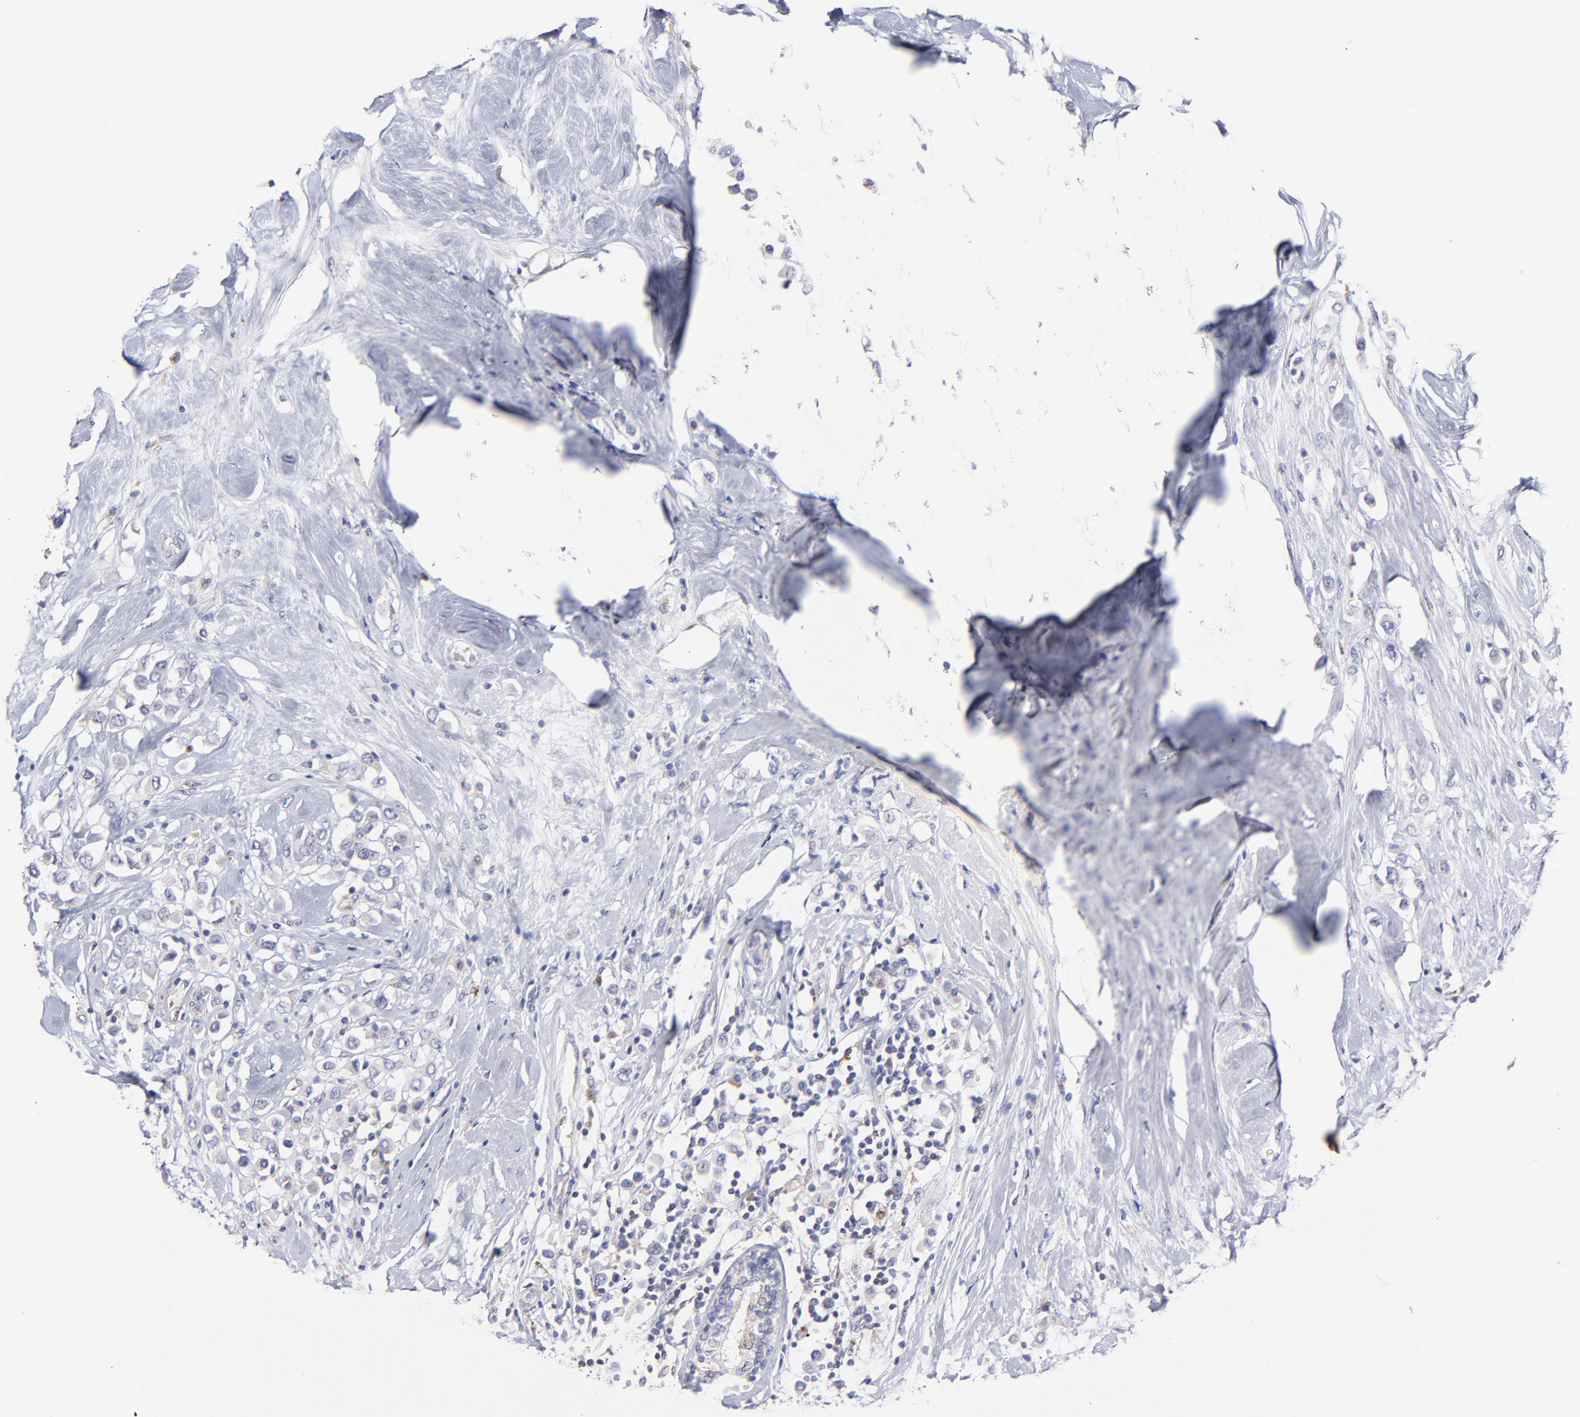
{"staining": {"intensity": "negative", "quantity": "none", "location": "none"}, "tissue": "breast cancer", "cell_type": "Tumor cells", "image_type": "cancer", "snomed": [{"axis": "morphology", "description": "Duct carcinoma"}, {"axis": "topography", "description": "Breast"}], "caption": "IHC micrograph of human breast infiltrating ductal carcinoma stained for a protein (brown), which shows no positivity in tumor cells.", "gene": "GCSAM", "patient": {"sex": "female", "age": 61}}